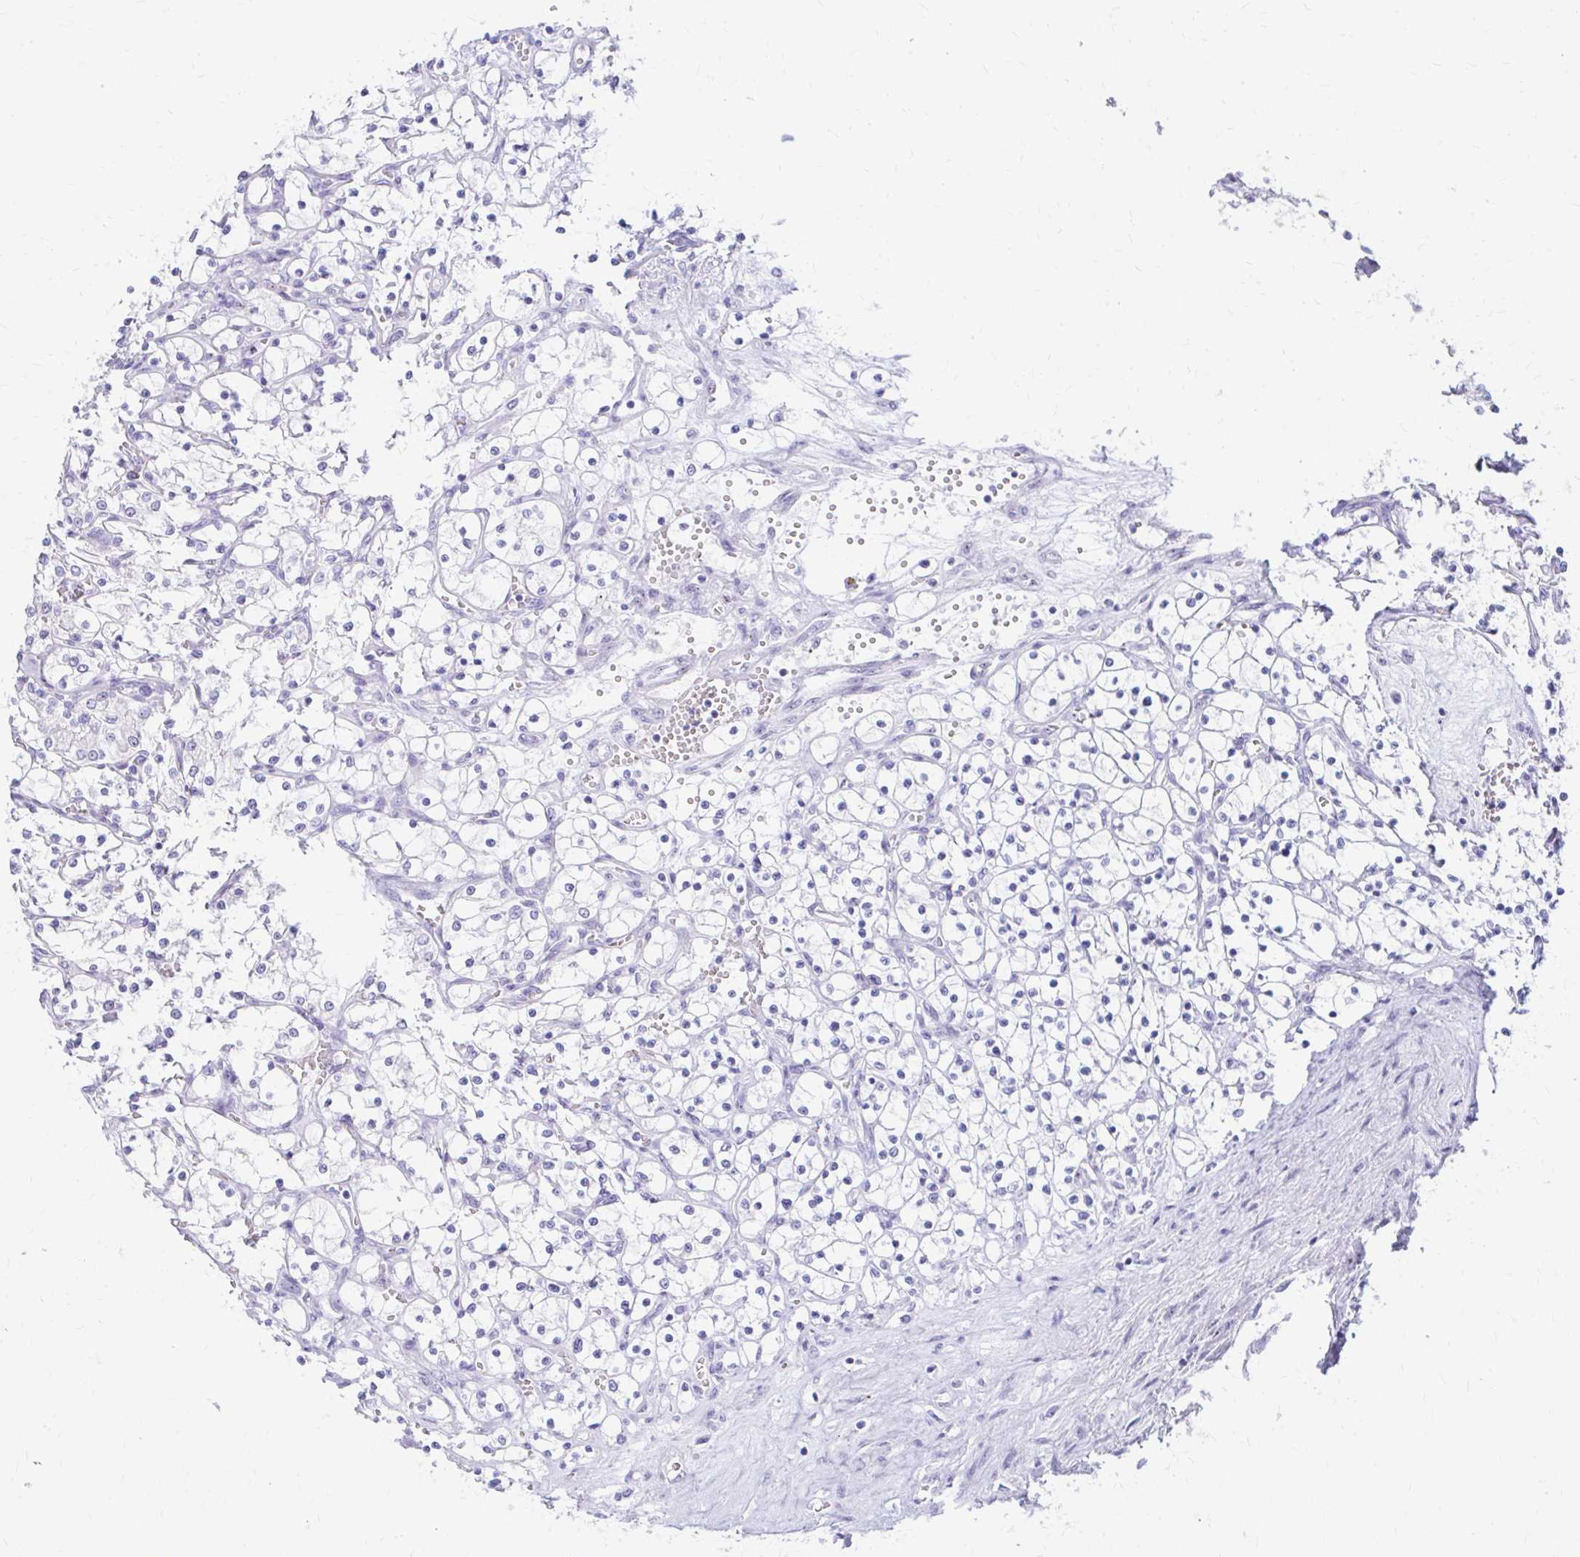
{"staining": {"intensity": "negative", "quantity": "none", "location": "none"}, "tissue": "renal cancer", "cell_type": "Tumor cells", "image_type": "cancer", "snomed": [{"axis": "morphology", "description": "Adenocarcinoma, NOS"}, {"axis": "topography", "description": "Kidney"}], "caption": "DAB immunohistochemical staining of adenocarcinoma (renal) shows no significant staining in tumor cells.", "gene": "FTSJ3", "patient": {"sex": "female", "age": 69}}